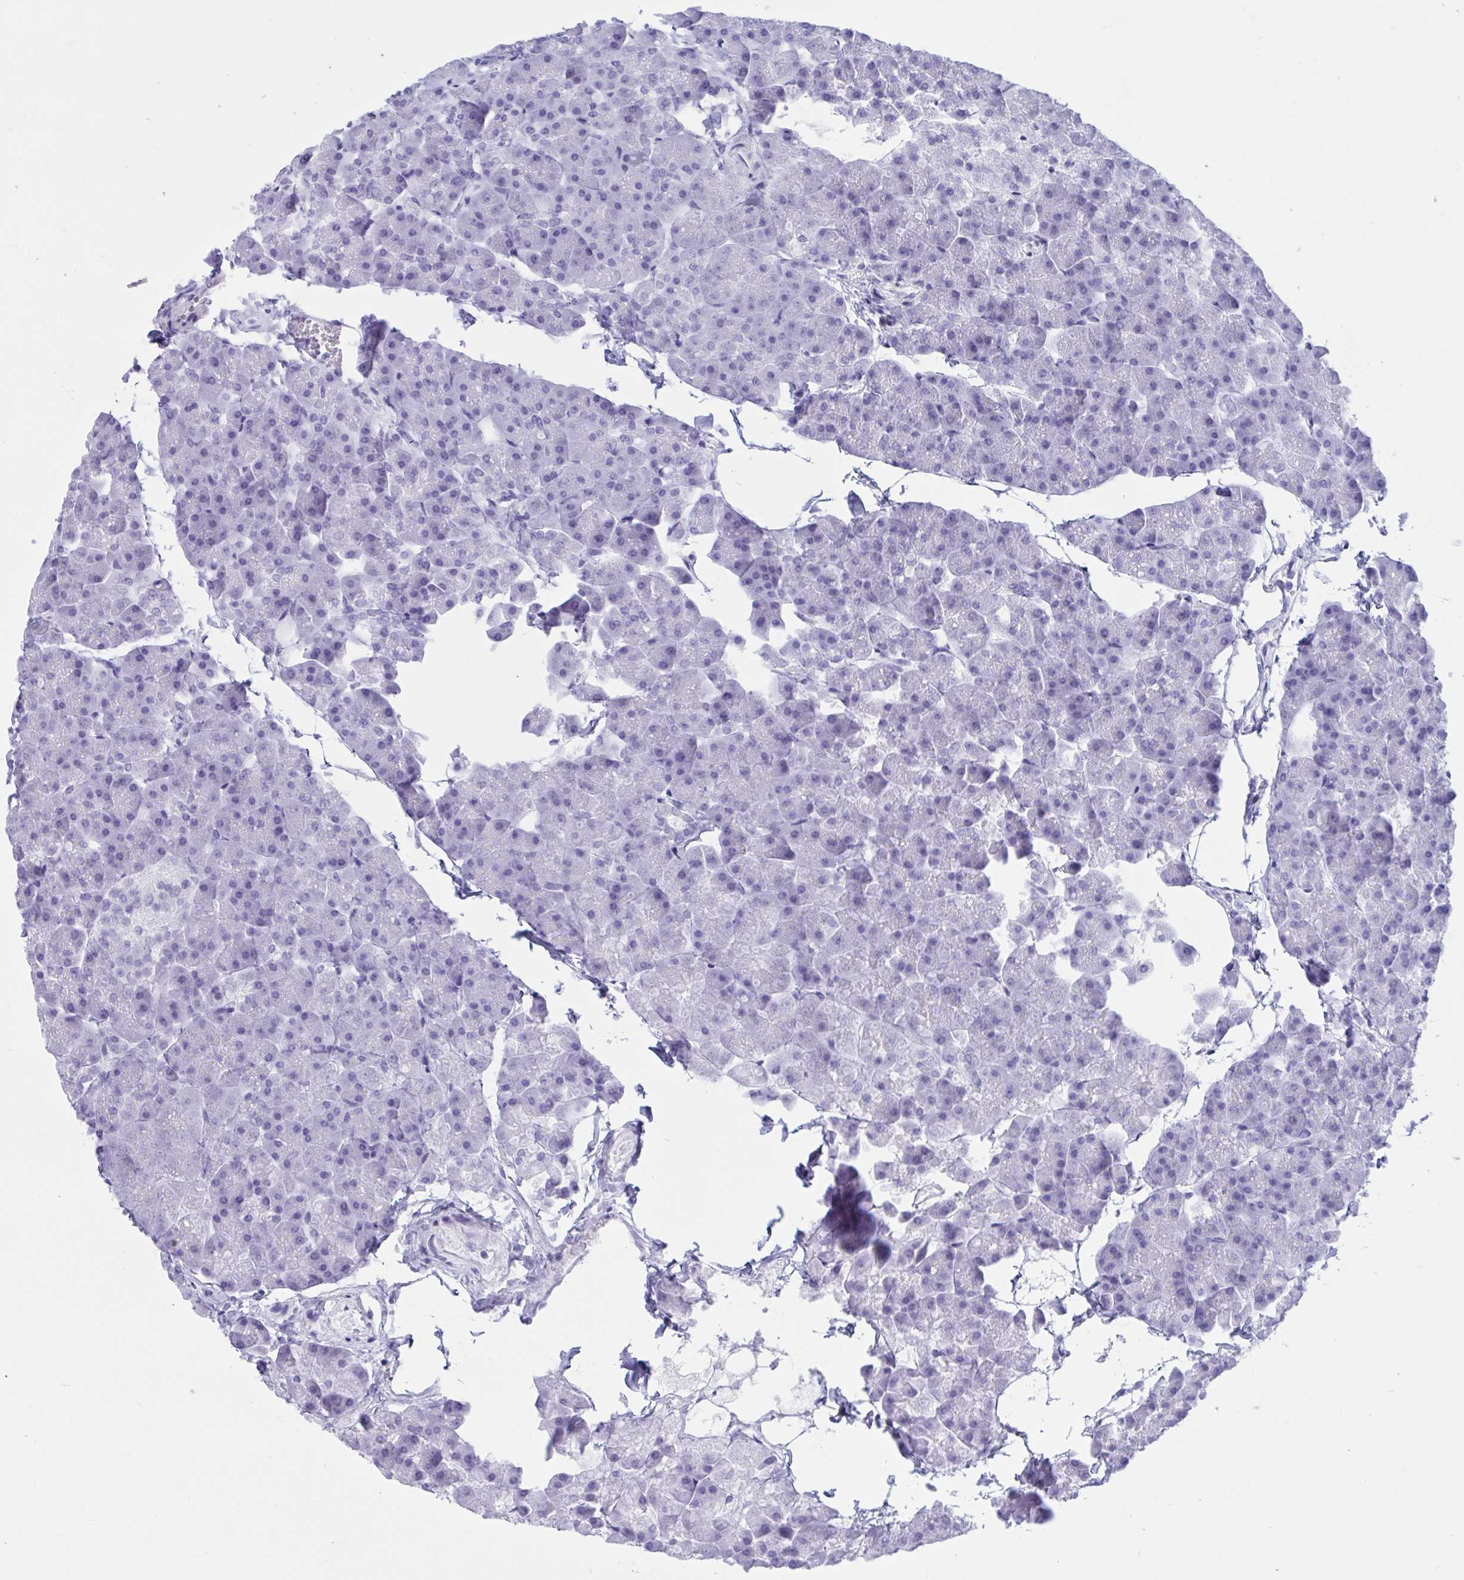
{"staining": {"intensity": "negative", "quantity": "none", "location": "none"}, "tissue": "pancreas", "cell_type": "Exocrine glandular cells", "image_type": "normal", "snomed": [{"axis": "morphology", "description": "Normal tissue, NOS"}, {"axis": "topography", "description": "Pancreas"}], "caption": "Immunohistochemistry of normal human pancreas shows no positivity in exocrine glandular cells.", "gene": "TMEM35A", "patient": {"sex": "male", "age": 35}}